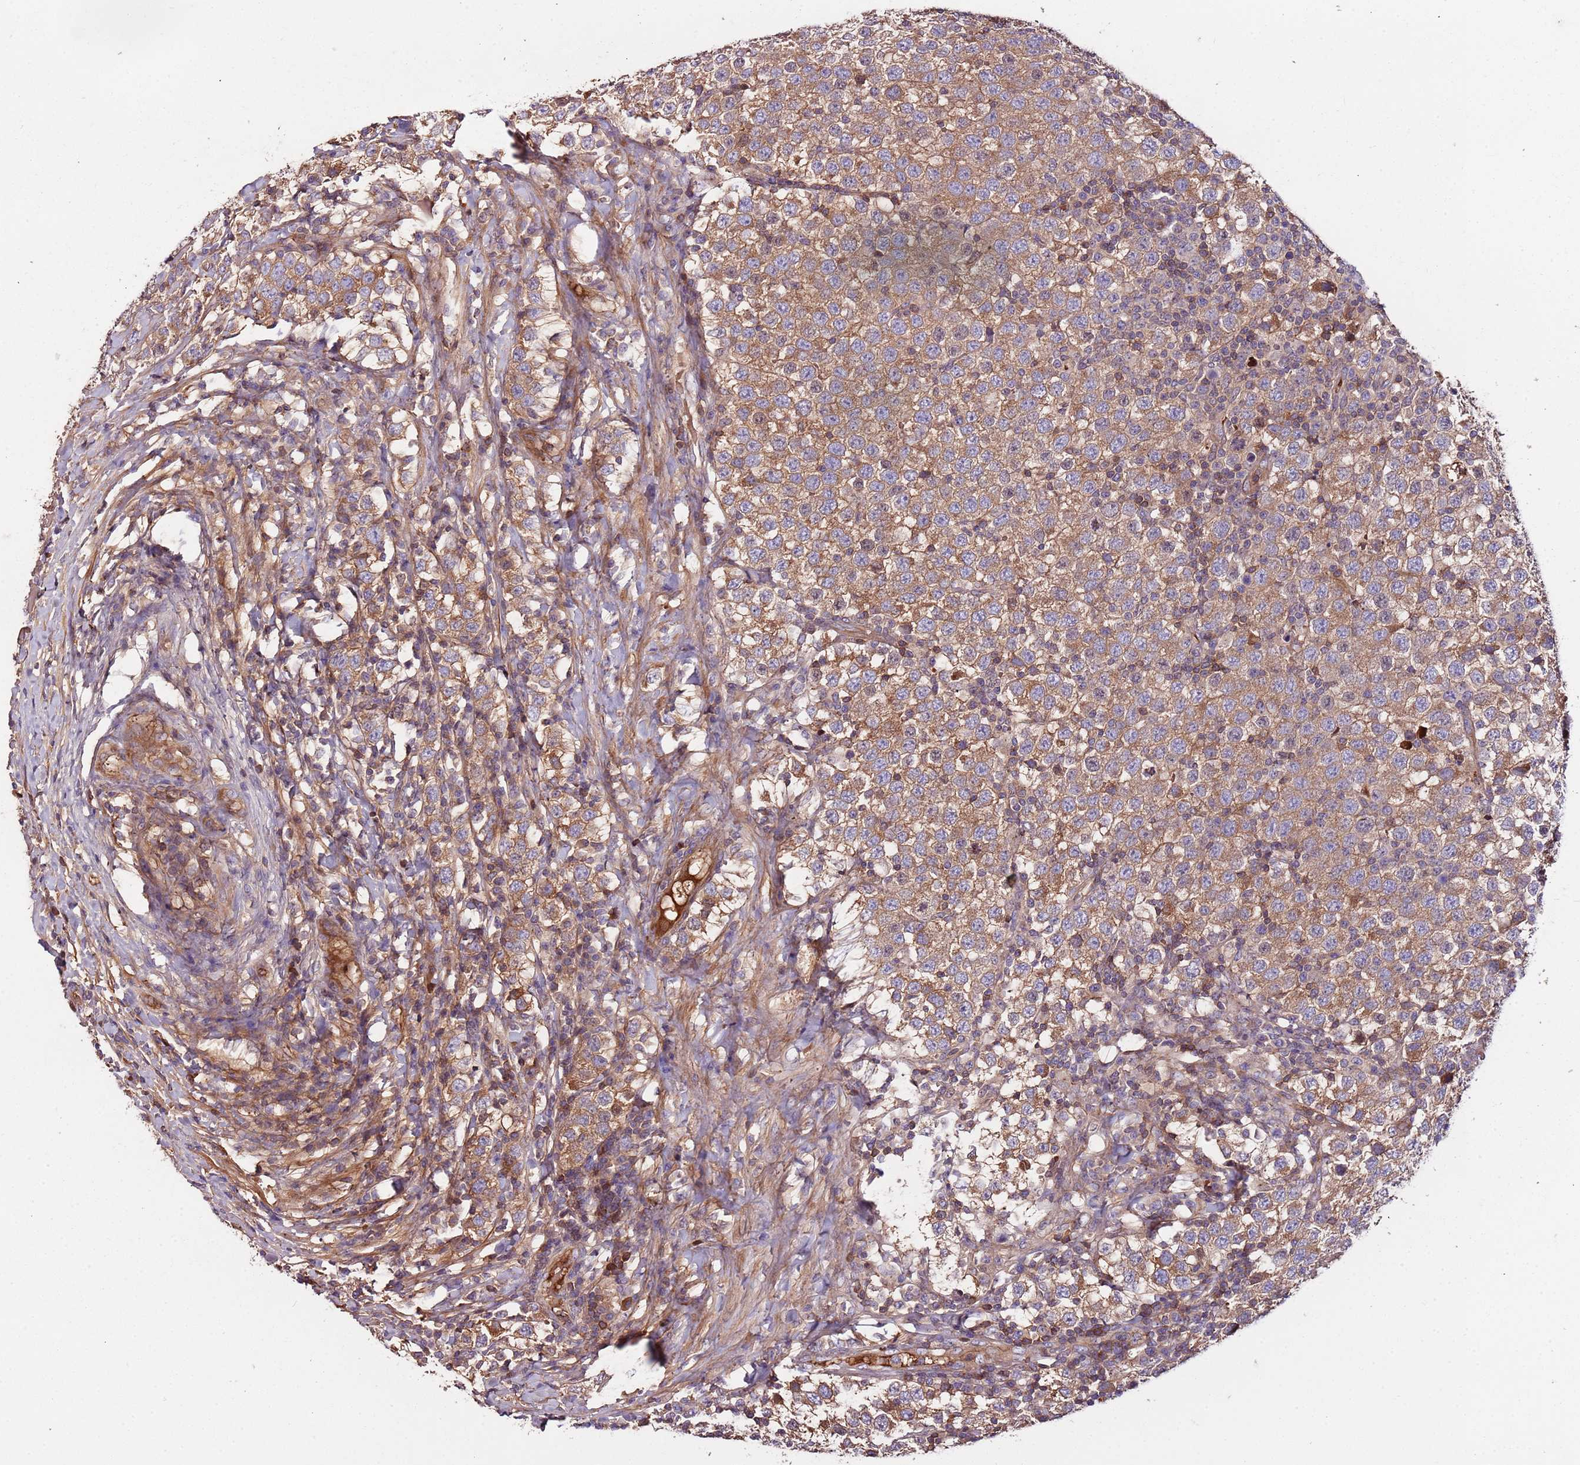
{"staining": {"intensity": "moderate", "quantity": ">75%", "location": "cytoplasmic/membranous"}, "tissue": "testis cancer", "cell_type": "Tumor cells", "image_type": "cancer", "snomed": [{"axis": "morphology", "description": "Seminoma, NOS"}, {"axis": "topography", "description": "Testis"}], "caption": "Human testis cancer (seminoma) stained with a protein marker reveals moderate staining in tumor cells.", "gene": "DENR", "patient": {"sex": "male", "age": 34}}